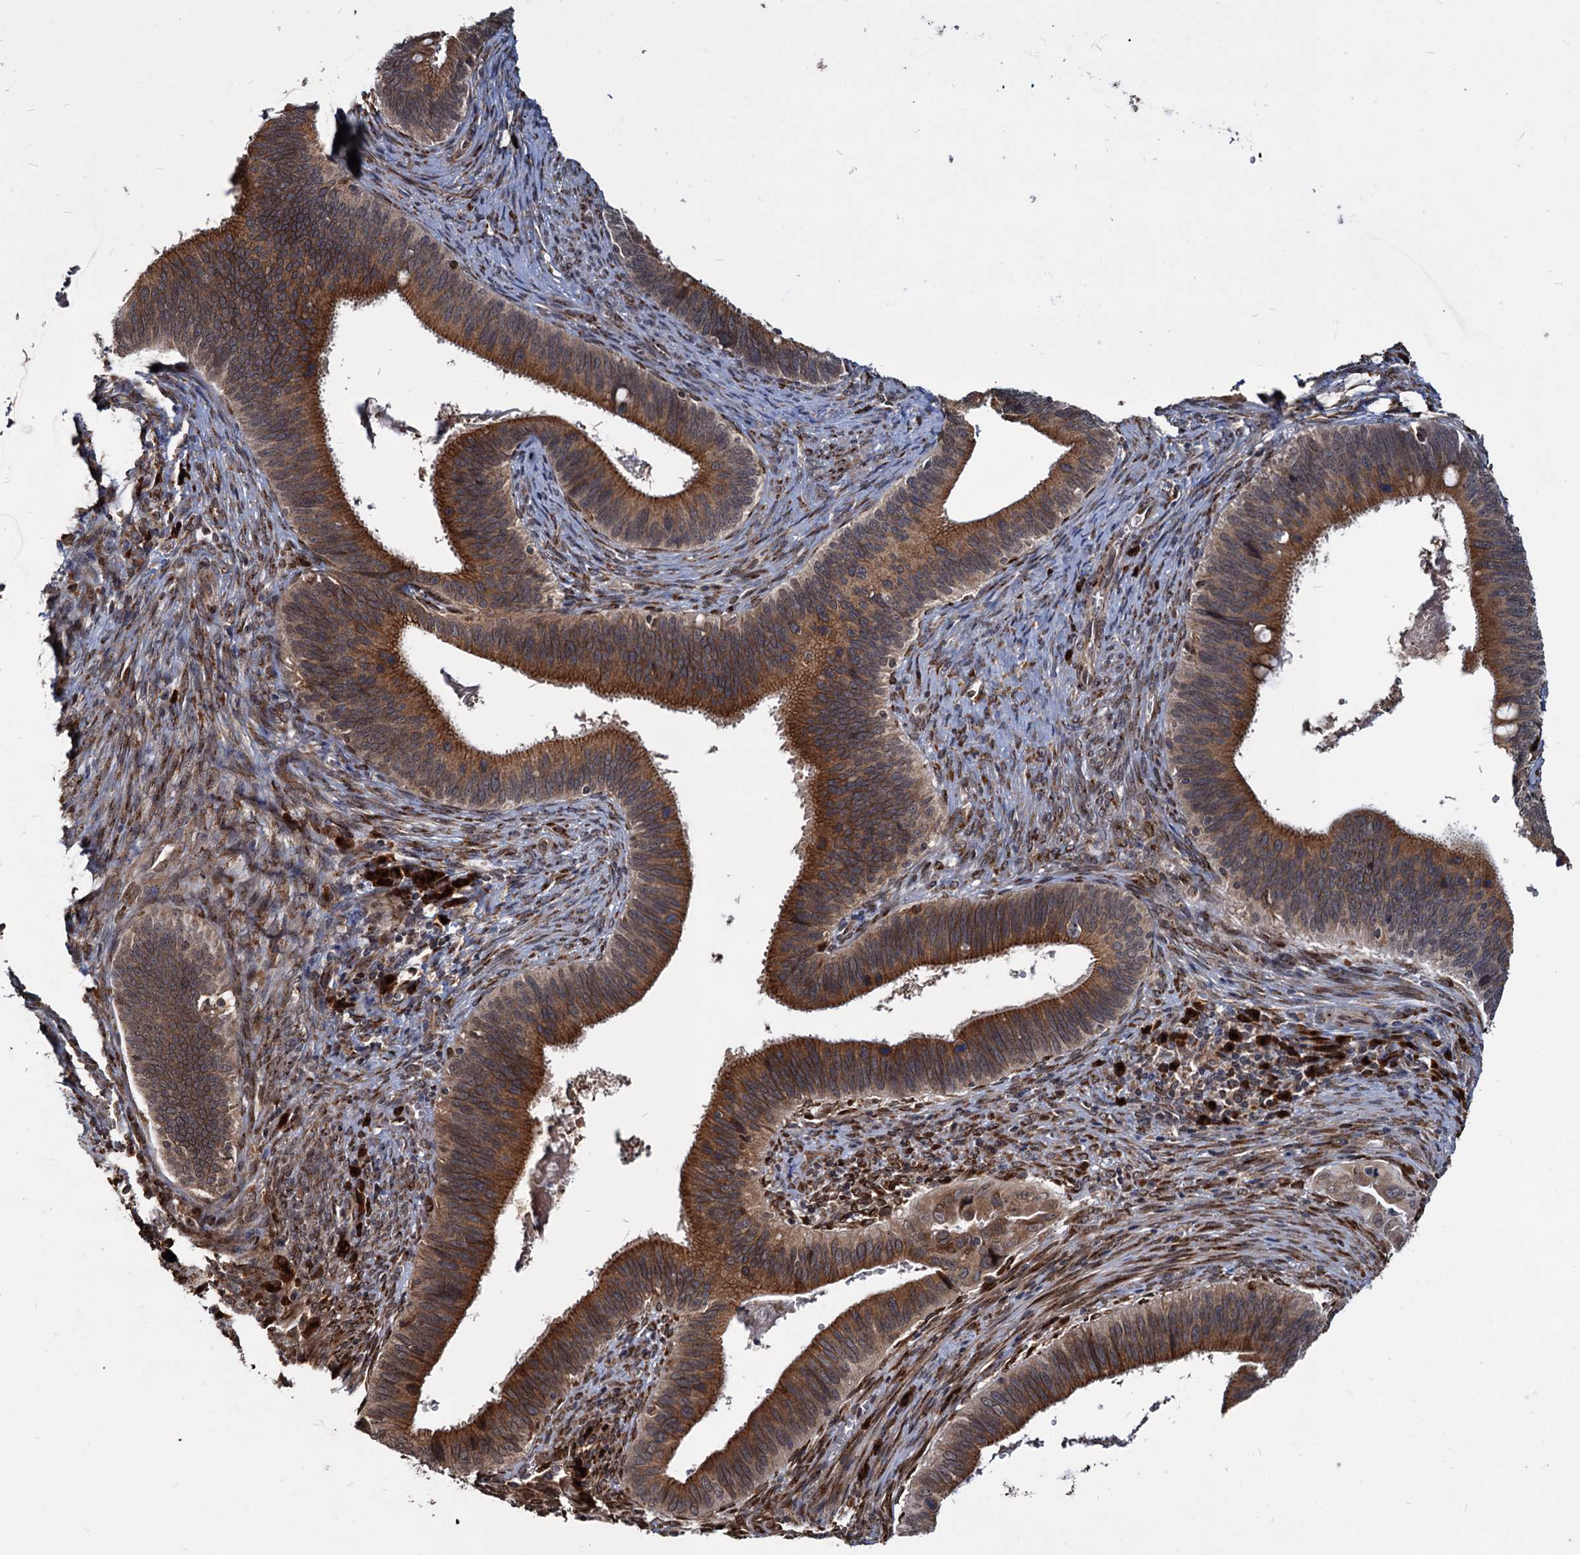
{"staining": {"intensity": "strong", "quantity": ">75%", "location": "cytoplasmic/membranous"}, "tissue": "cervical cancer", "cell_type": "Tumor cells", "image_type": "cancer", "snomed": [{"axis": "morphology", "description": "Adenocarcinoma, NOS"}, {"axis": "topography", "description": "Cervix"}], "caption": "This photomicrograph shows cervical adenocarcinoma stained with immunohistochemistry to label a protein in brown. The cytoplasmic/membranous of tumor cells show strong positivity for the protein. Nuclei are counter-stained blue.", "gene": "SAAL1", "patient": {"sex": "female", "age": 42}}